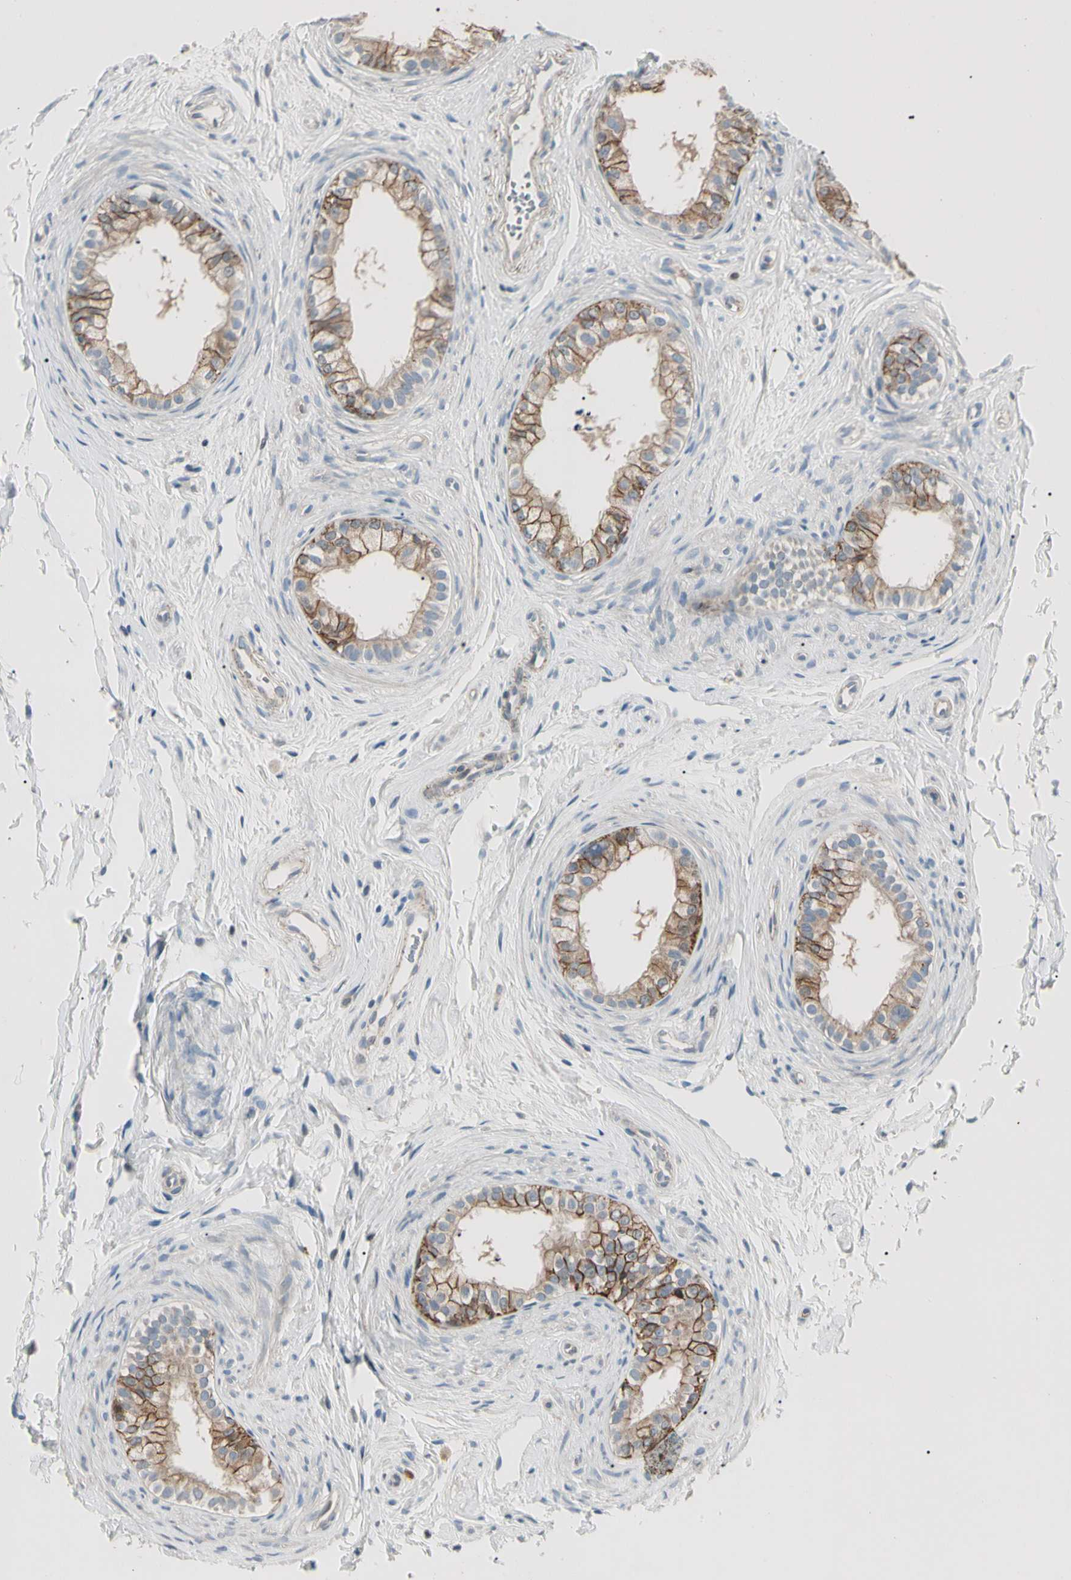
{"staining": {"intensity": "moderate", "quantity": ">75%", "location": "cytoplasmic/membranous"}, "tissue": "epididymis", "cell_type": "Glandular cells", "image_type": "normal", "snomed": [{"axis": "morphology", "description": "Normal tissue, NOS"}, {"axis": "topography", "description": "Epididymis"}], "caption": "Immunohistochemistry of benign human epididymis demonstrates medium levels of moderate cytoplasmic/membranous expression in approximately >75% of glandular cells. The staining is performed using DAB (3,3'-diaminobenzidine) brown chromogen to label protein expression. The nuclei are counter-stained blue using hematoxylin.", "gene": "CDH6", "patient": {"sex": "male", "age": 56}}